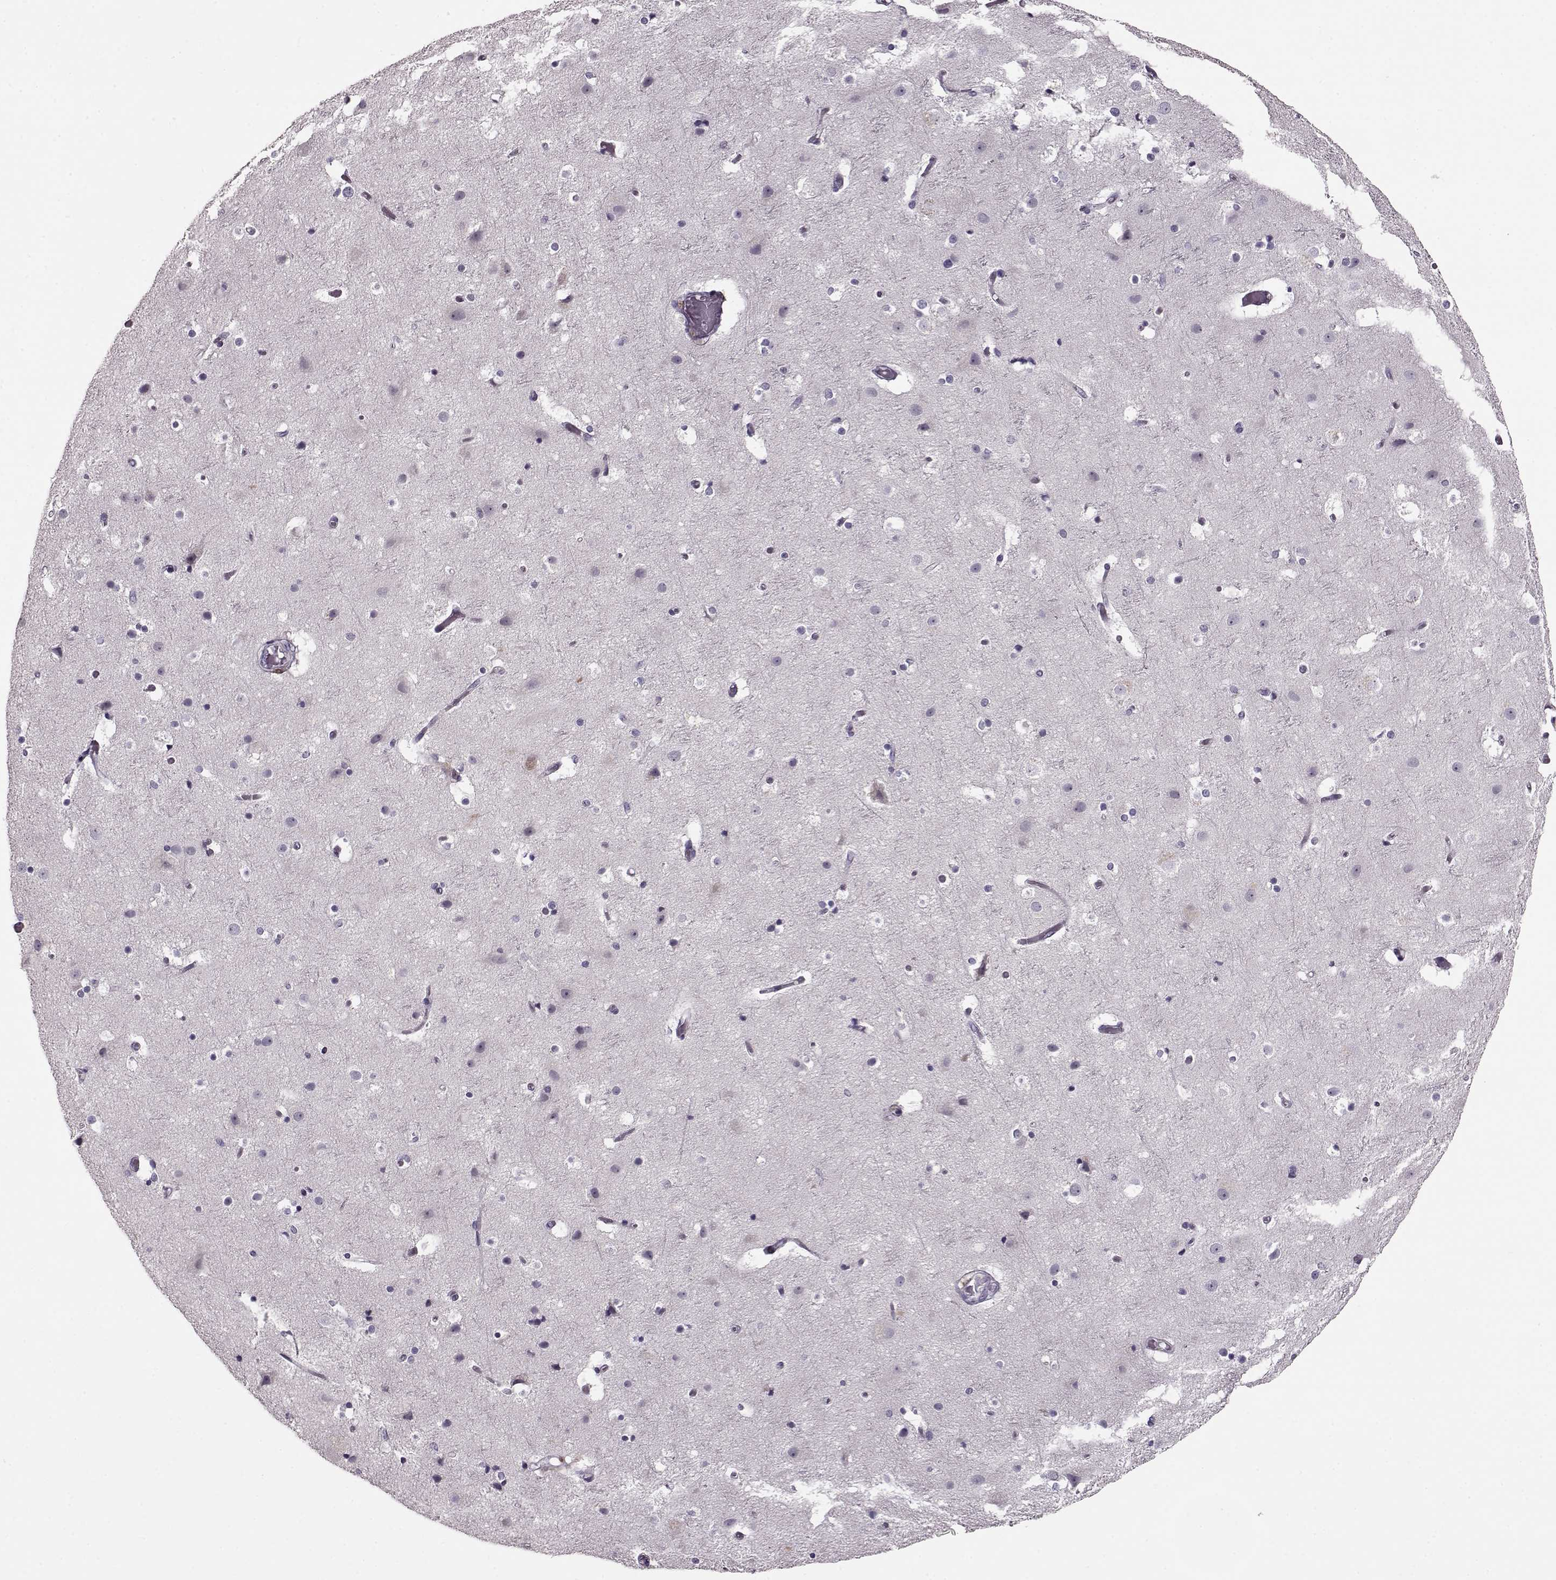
{"staining": {"intensity": "negative", "quantity": "none", "location": "none"}, "tissue": "cerebral cortex", "cell_type": "Endothelial cells", "image_type": "normal", "snomed": [{"axis": "morphology", "description": "Normal tissue, NOS"}, {"axis": "topography", "description": "Cerebral cortex"}], "caption": "This is an immunohistochemistry (IHC) image of benign cerebral cortex. There is no expression in endothelial cells.", "gene": "RP1L1", "patient": {"sex": "female", "age": 52}}